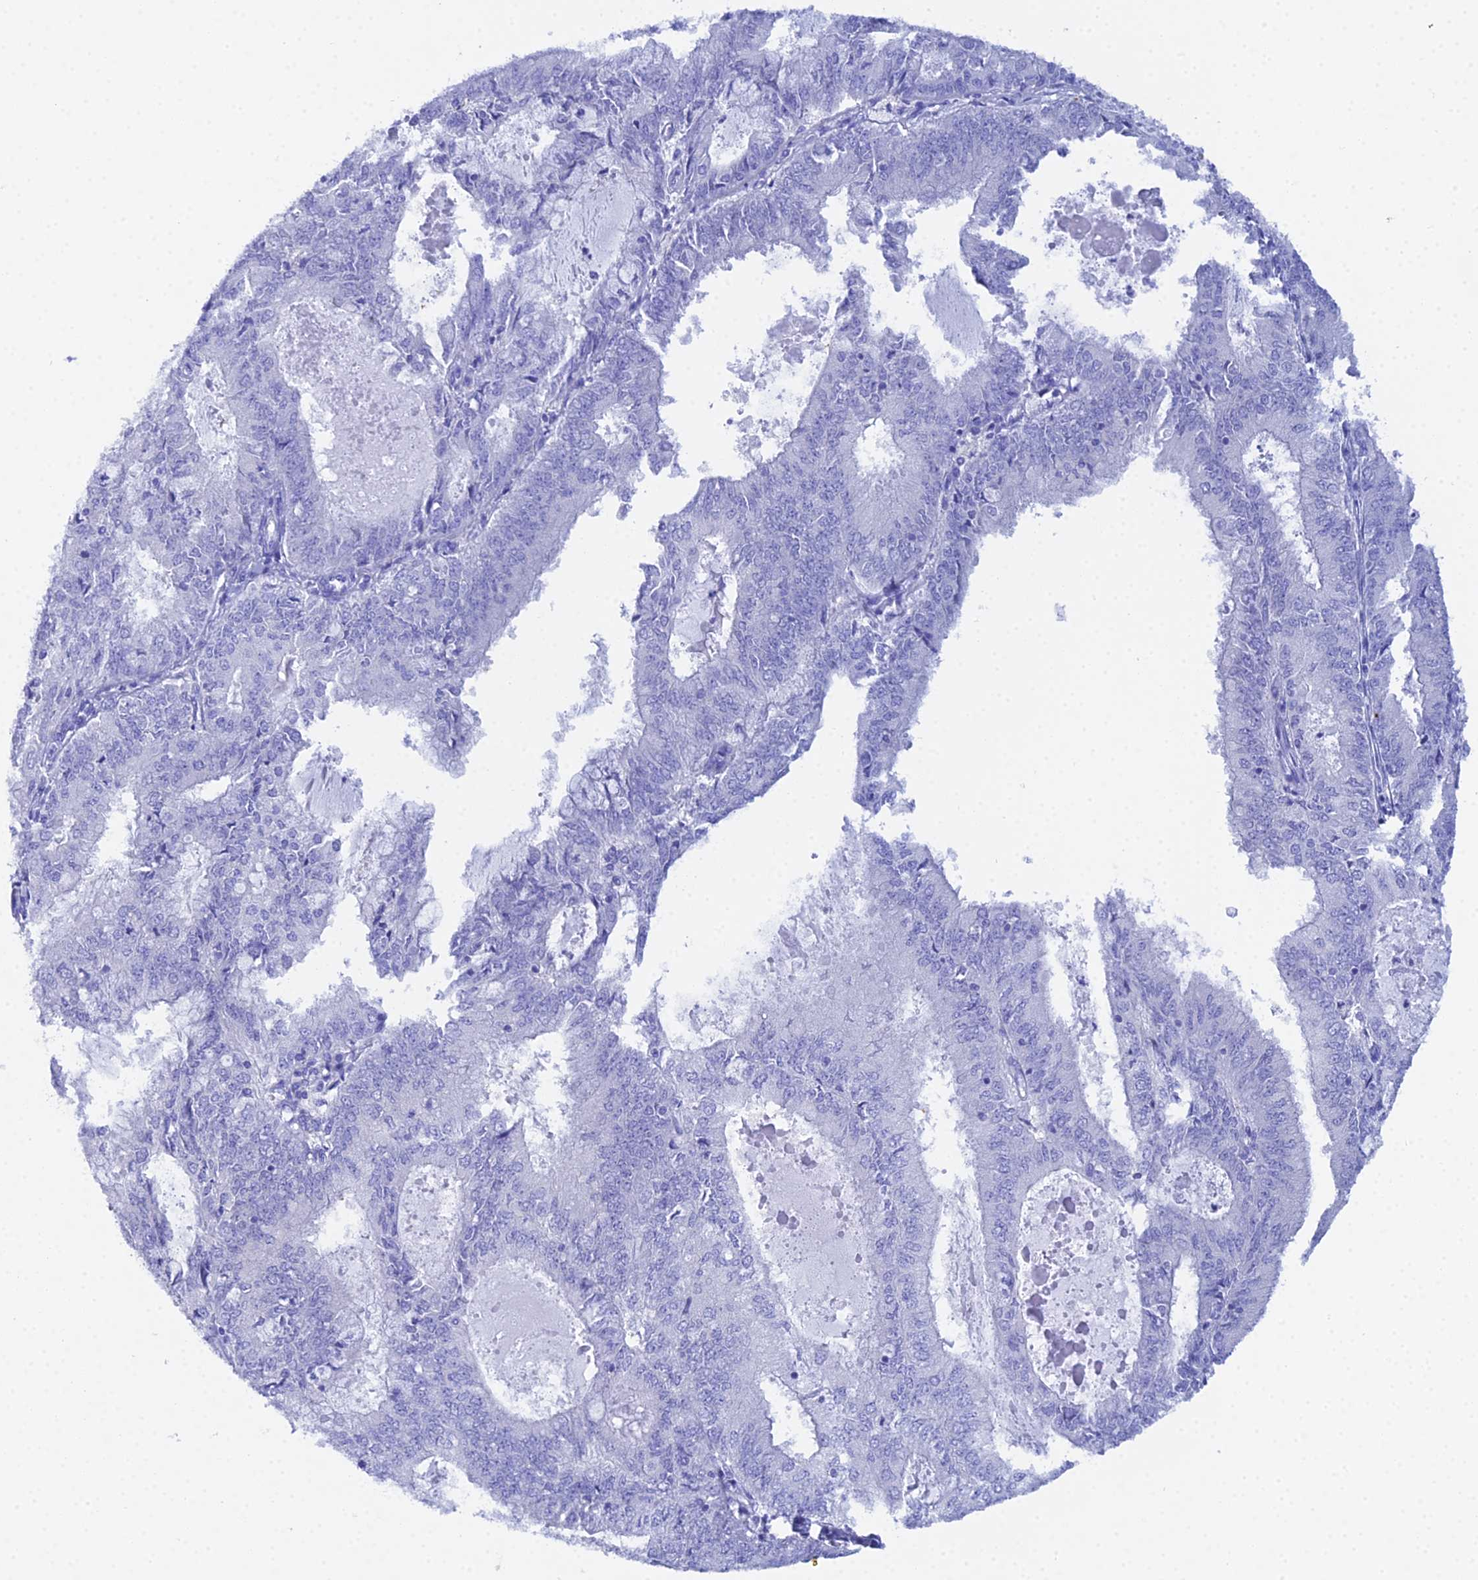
{"staining": {"intensity": "negative", "quantity": "none", "location": "none"}, "tissue": "endometrial cancer", "cell_type": "Tumor cells", "image_type": "cancer", "snomed": [{"axis": "morphology", "description": "Adenocarcinoma, NOS"}, {"axis": "topography", "description": "Endometrium"}], "caption": "The image displays no staining of tumor cells in endometrial cancer.", "gene": "CELA3A", "patient": {"sex": "female", "age": 57}}